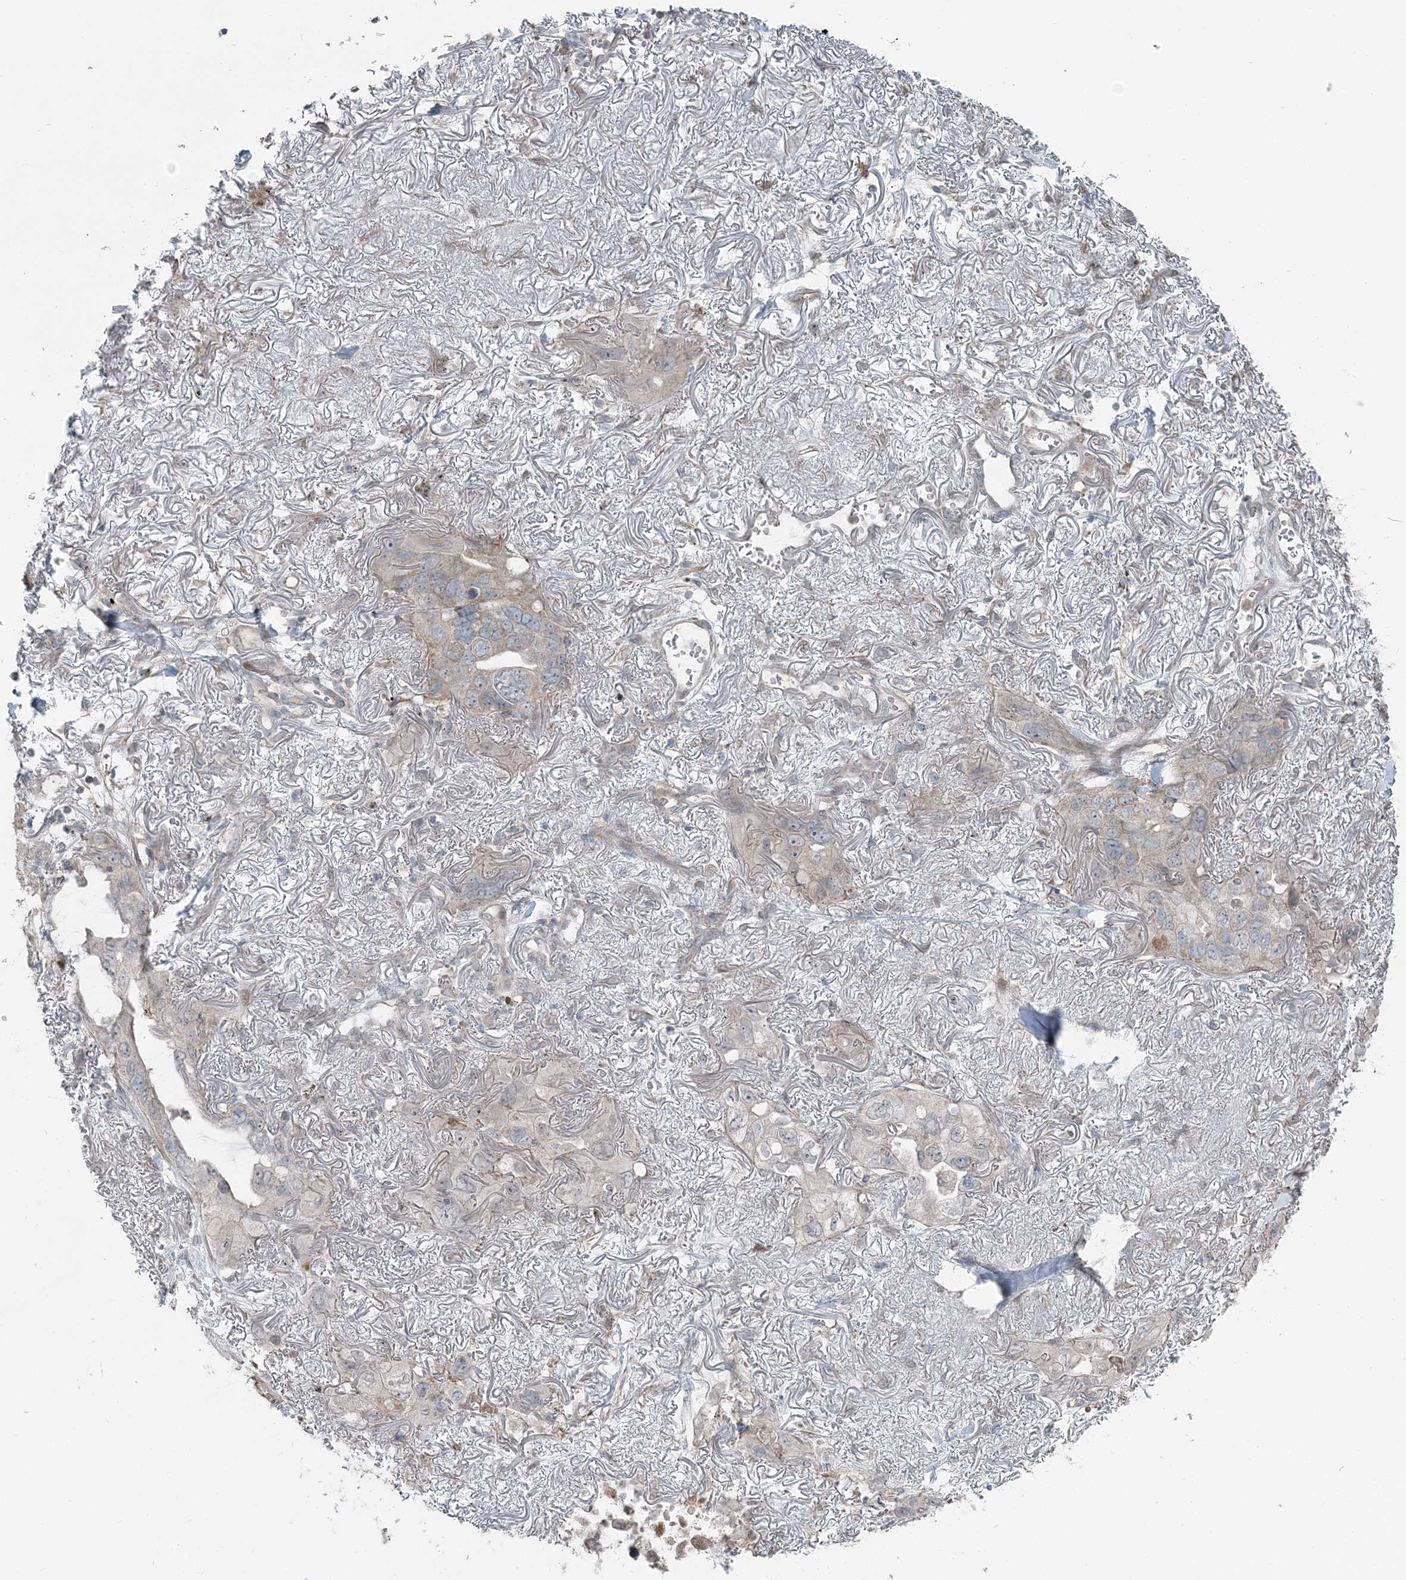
{"staining": {"intensity": "negative", "quantity": "none", "location": "none"}, "tissue": "lung cancer", "cell_type": "Tumor cells", "image_type": "cancer", "snomed": [{"axis": "morphology", "description": "Squamous cell carcinoma, NOS"}, {"axis": "topography", "description": "Lung"}], "caption": "High magnification brightfield microscopy of lung cancer stained with DAB (brown) and counterstained with hematoxylin (blue): tumor cells show no significant staining.", "gene": "FBXL17", "patient": {"sex": "female", "age": 73}}